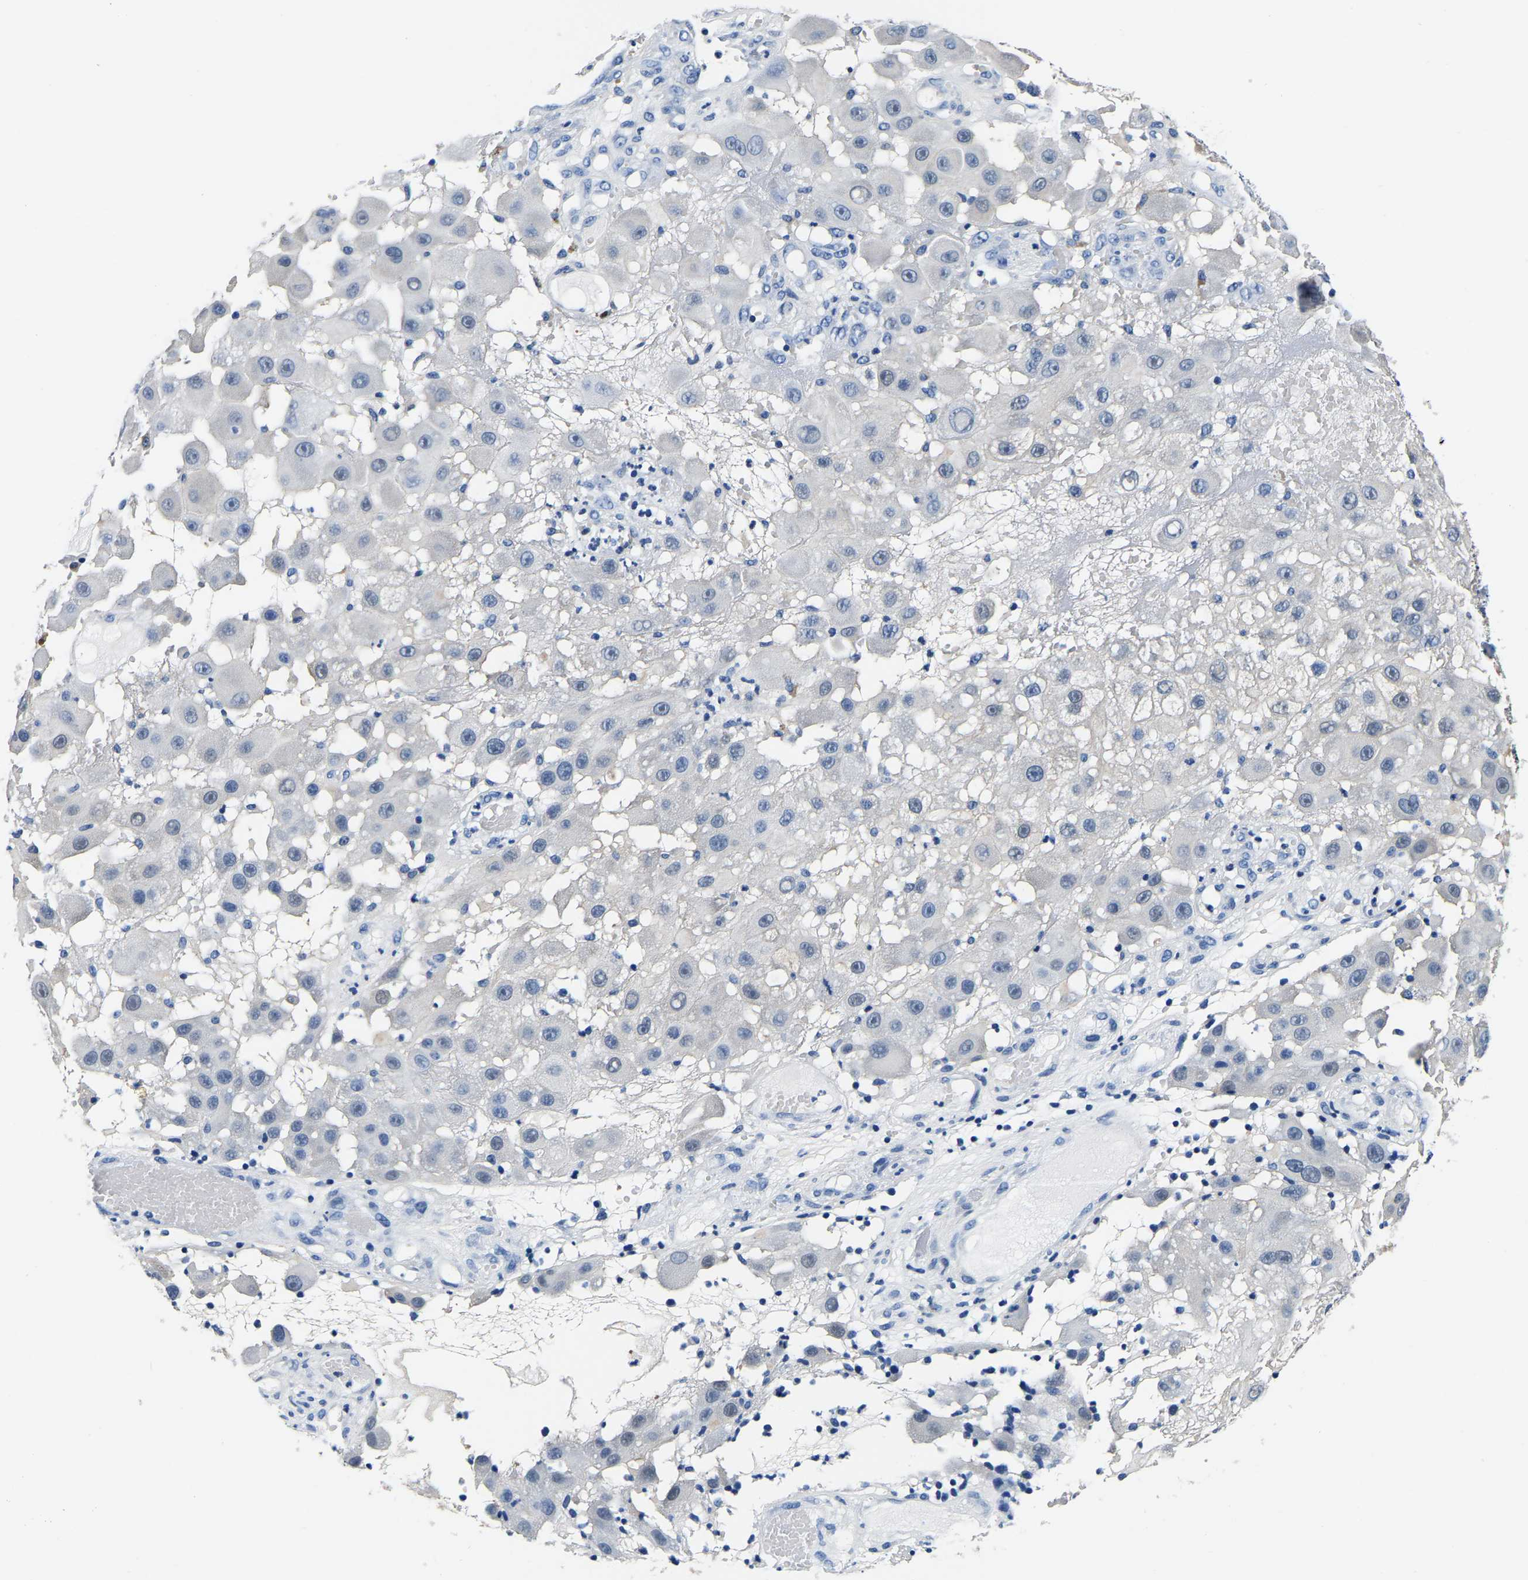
{"staining": {"intensity": "negative", "quantity": "none", "location": "none"}, "tissue": "melanoma", "cell_type": "Tumor cells", "image_type": "cancer", "snomed": [{"axis": "morphology", "description": "Malignant melanoma, NOS"}, {"axis": "topography", "description": "Skin"}], "caption": "Tumor cells show no significant staining in malignant melanoma. Brightfield microscopy of immunohistochemistry stained with DAB (brown) and hematoxylin (blue), captured at high magnification.", "gene": "ACO1", "patient": {"sex": "female", "age": 81}}